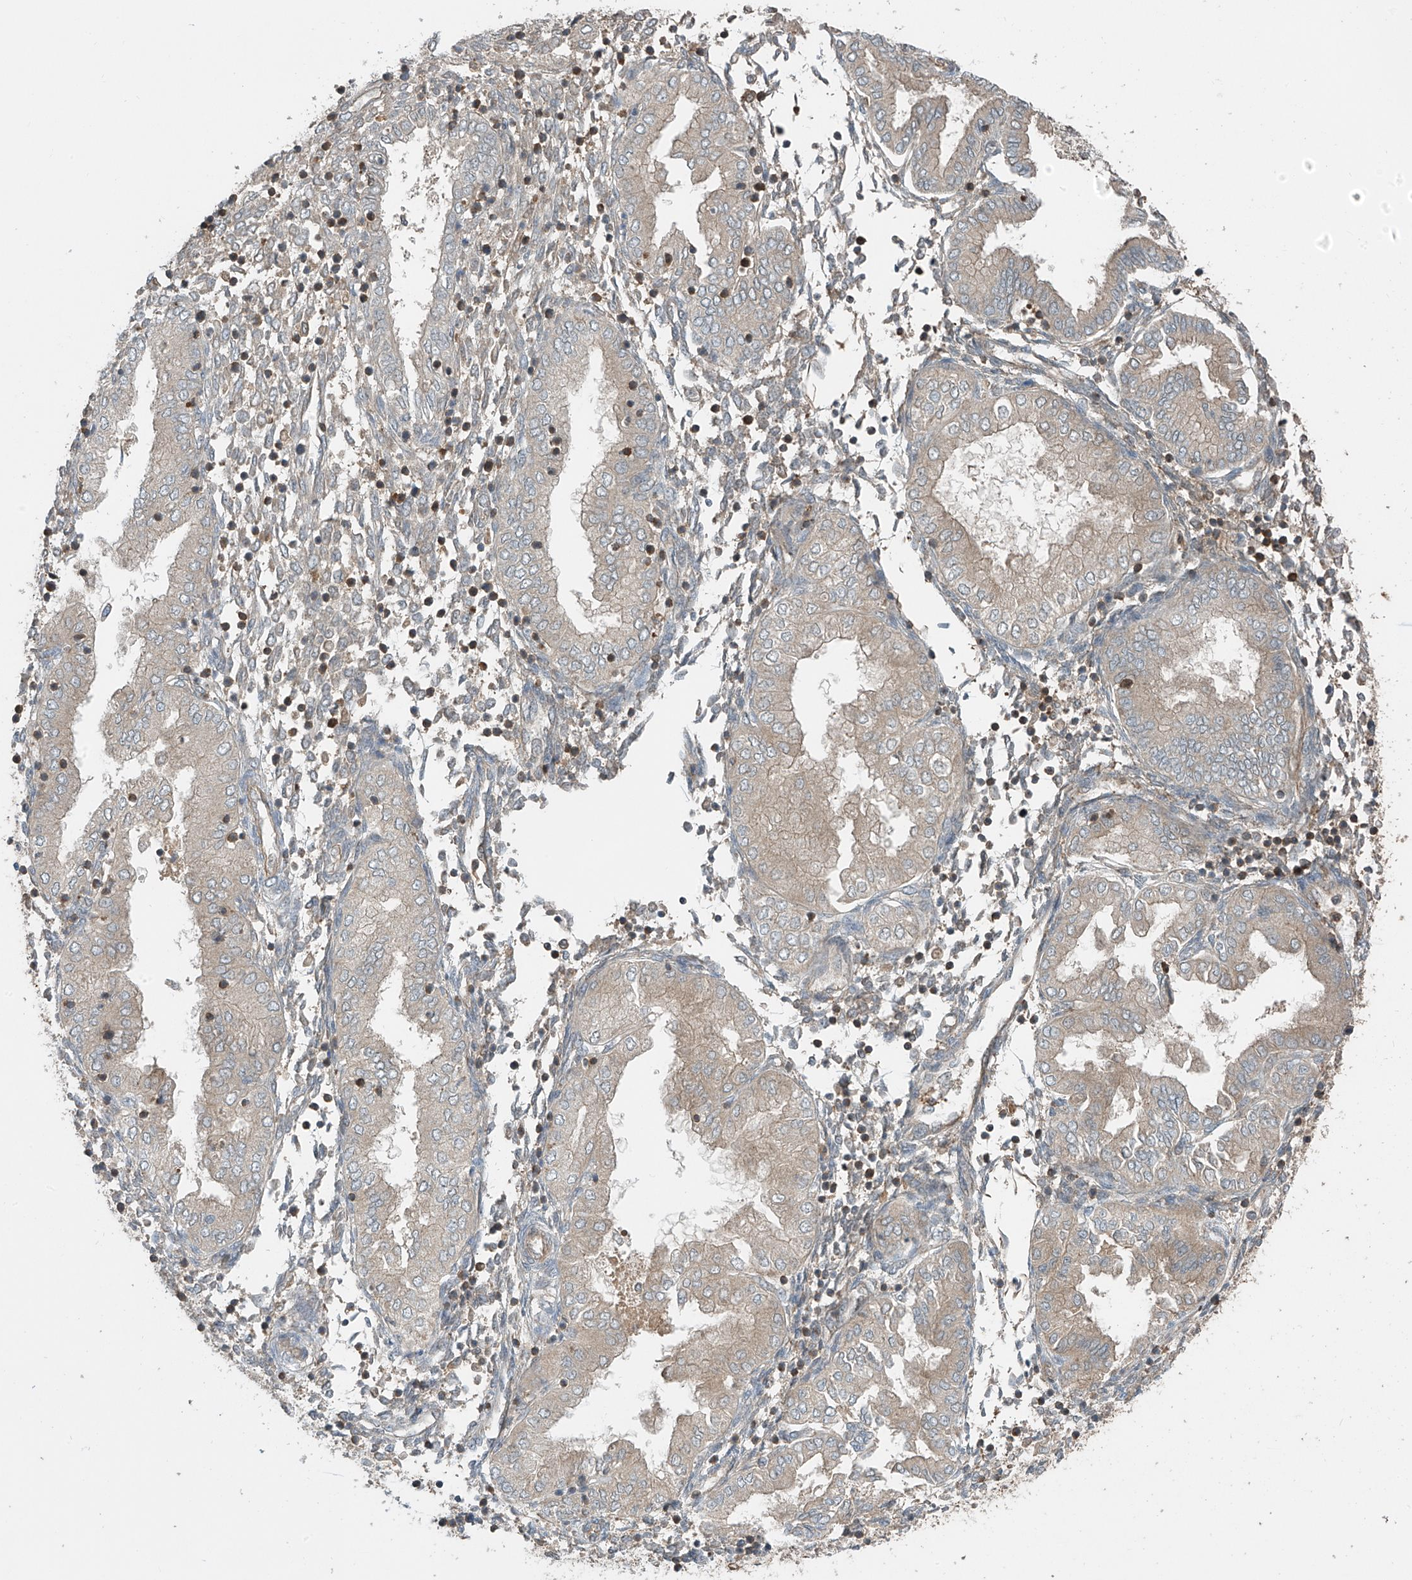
{"staining": {"intensity": "weak", "quantity": "<25%", "location": "cytoplasmic/membranous"}, "tissue": "endometrium", "cell_type": "Cells in endometrial stroma", "image_type": "normal", "snomed": [{"axis": "morphology", "description": "Normal tissue, NOS"}, {"axis": "topography", "description": "Endometrium"}], "caption": "DAB (3,3'-diaminobenzidine) immunohistochemical staining of benign human endometrium reveals no significant staining in cells in endometrial stroma.", "gene": "SH3BGRL3", "patient": {"sex": "female", "age": 53}}